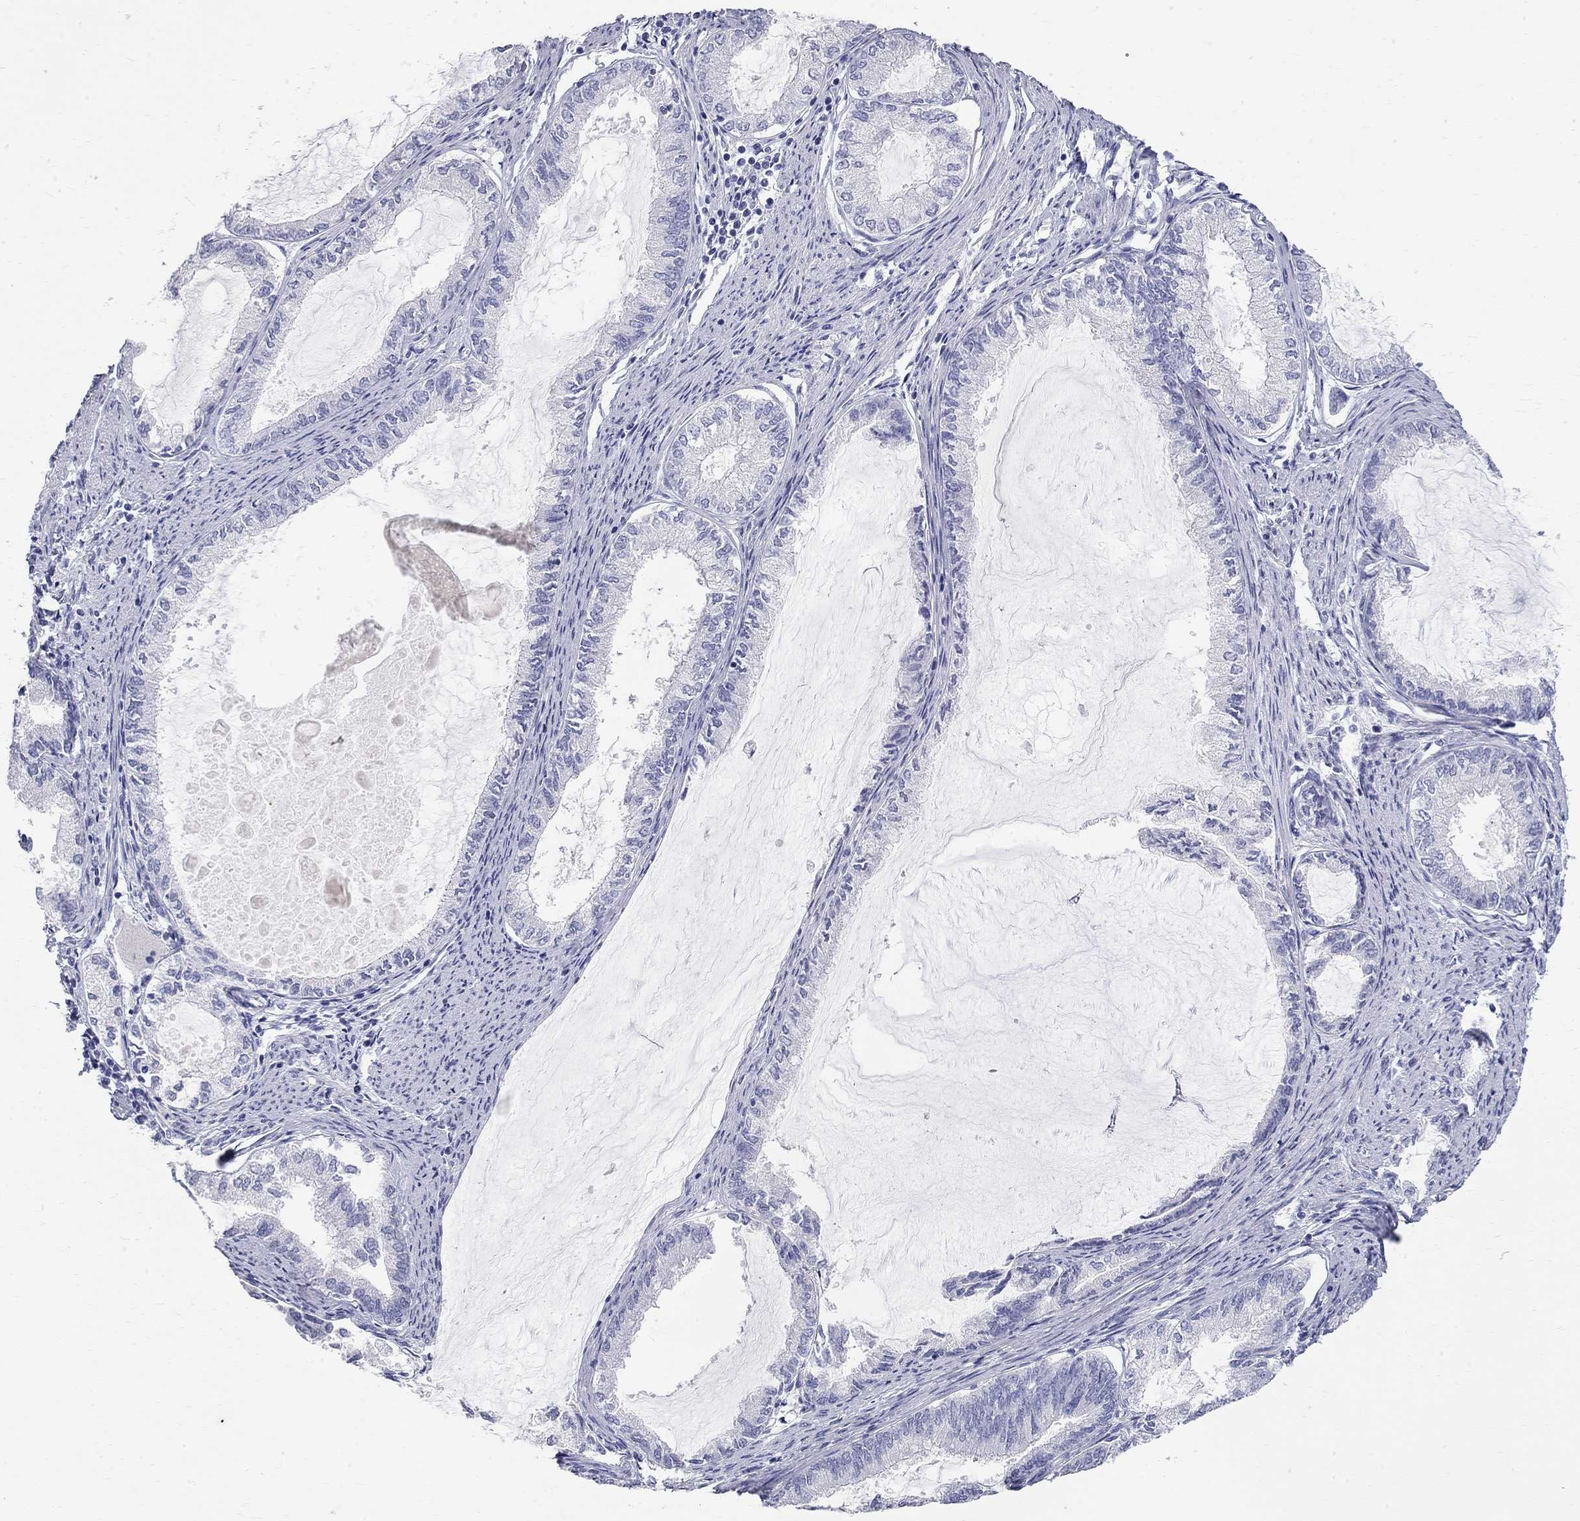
{"staining": {"intensity": "negative", "quantity": "none", "location": "none"}, "tissue": "endometrial cancer", "cell_type": "Tumor cells", "image_type": "cancer", "snomed": [{"axis": "morphology", "description": "Adenocarcinoma, NOS"}, {"axis": "topography", "description": "Endometrium"}], "caption": "Tumor cells are negative for protein expression in human endometrial adenocarcinoma. (Brightfield microscopy of DAB (3,3'-diaminobenzidine) immunohistochemistry at high magnification).", "gene": "PHOX2B", "patient": {"sex": "female", "age": 86}}